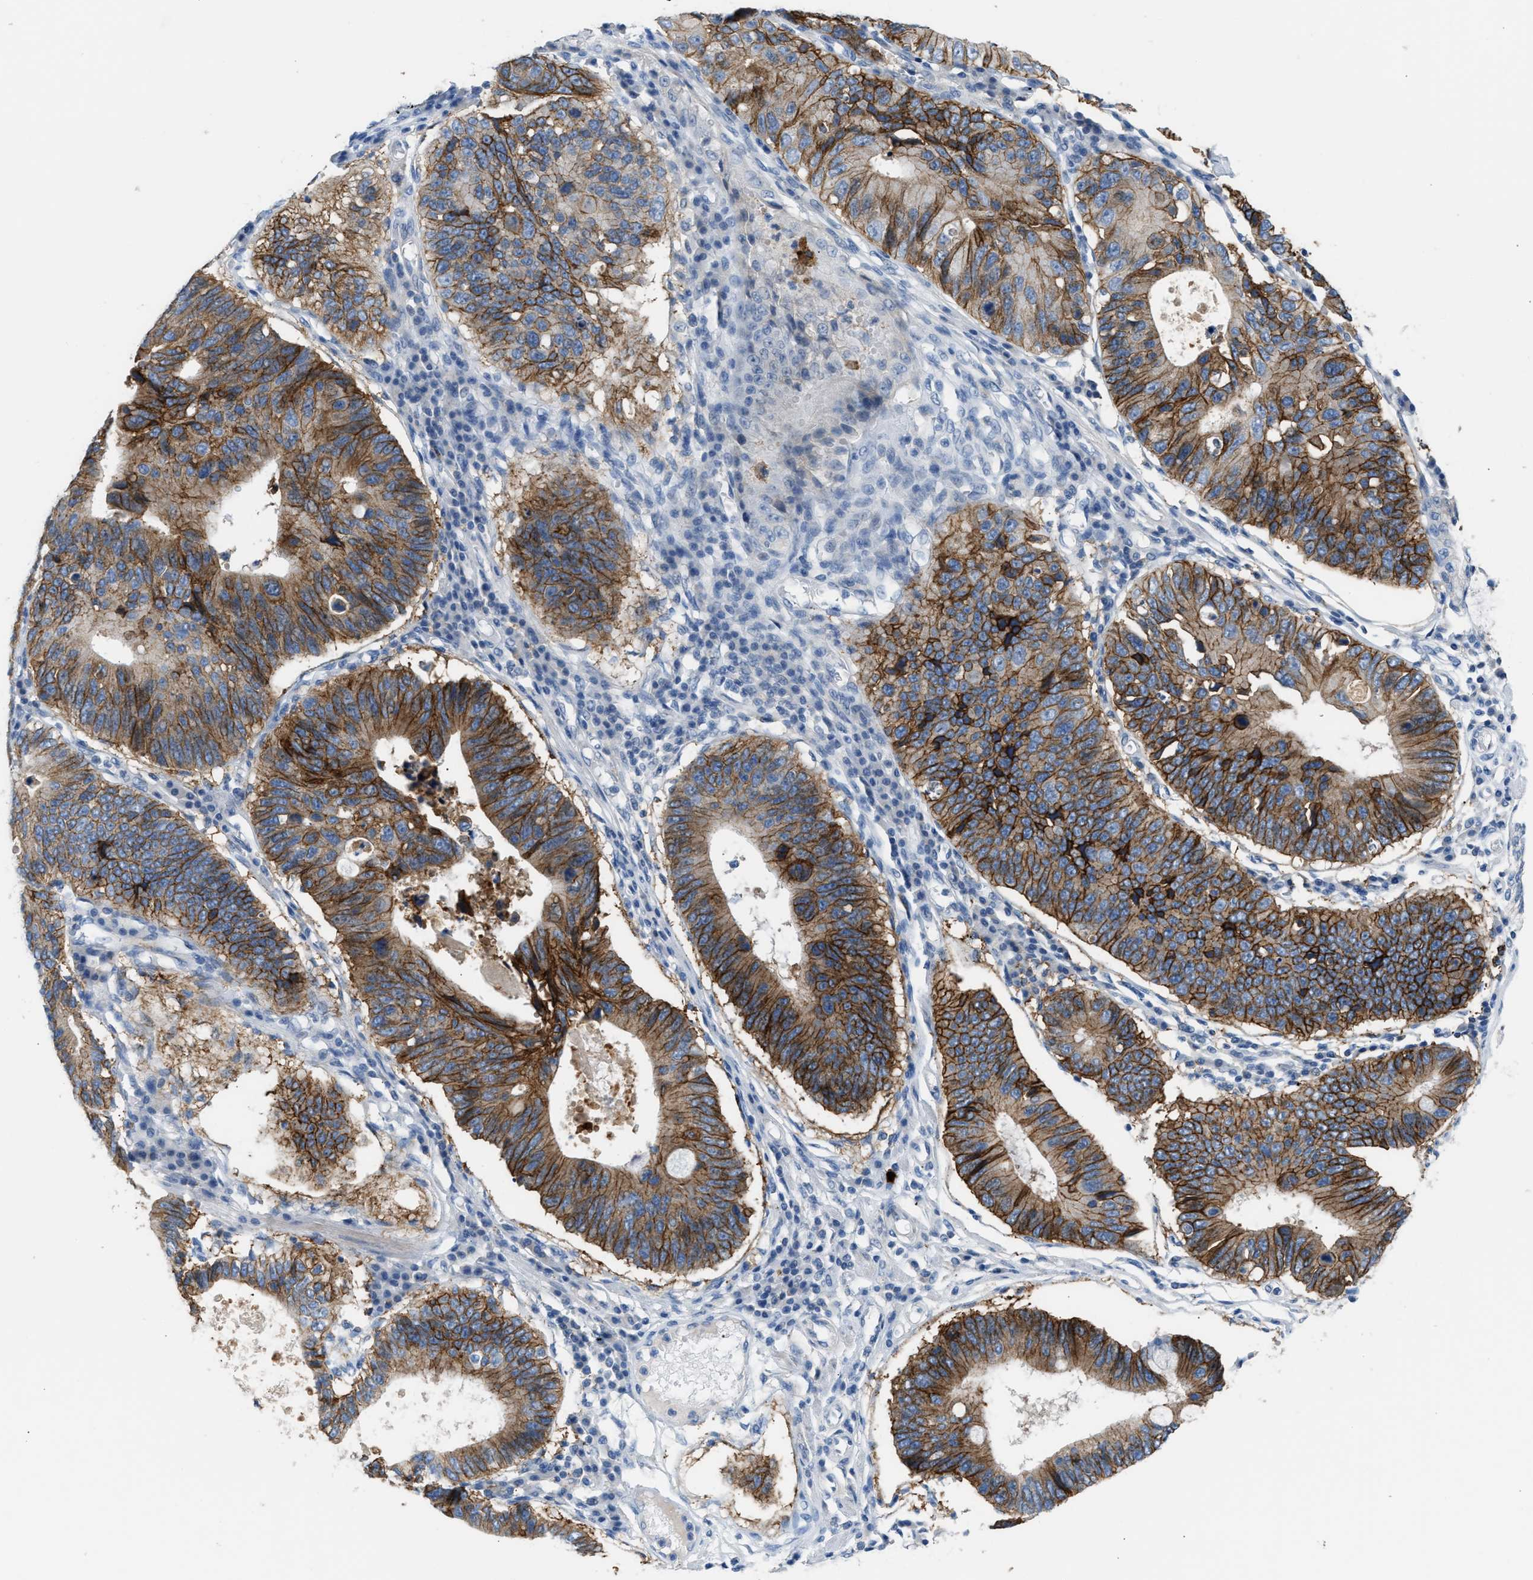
{"staining": {"intensity": "strong", "quantity": ">75%", "location": "cytoplasmic/membranous"}, "tissue": "stomach cancer", "cell_type": "Tumor cells", "image_type": "cancer", "snomed": [{"axis": "morphology", "description": "Adenocarcinoma, NOS"}, {"axis": "topography", "description": "Stomach"}], "caption": "Adenocarcinoma (stomach) tissue exhibits strong cytoplasmic/membranous expression in about >75% of tumor cells The protein of interest is stained brown, and the nuclei are stained in blue (DAB IHC with brightfield microscopy, high magnification).", "gene": "ERBB2", "patient": {"sex": "male", "age": 59}}